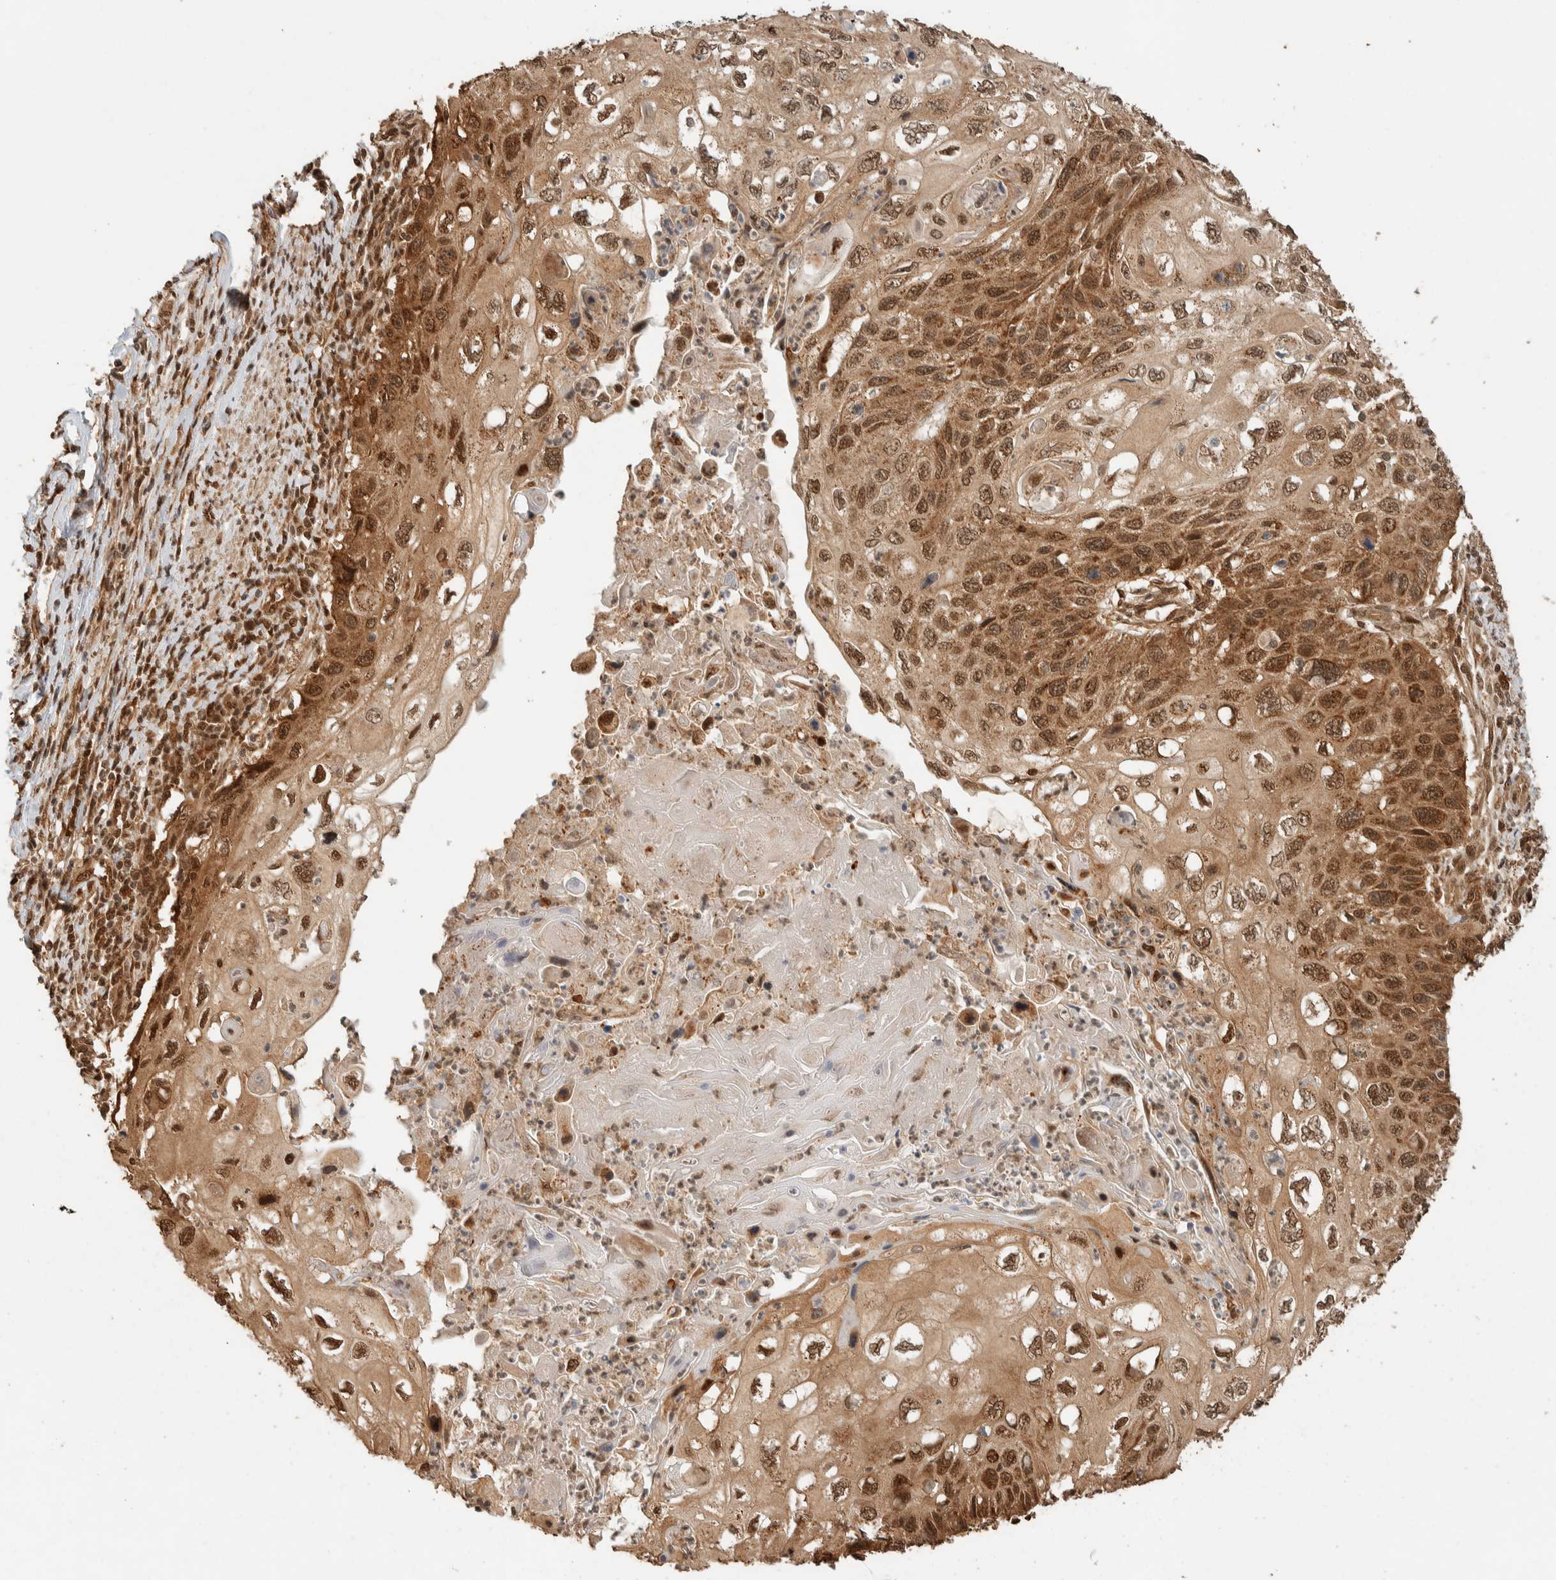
{"staining": {"intensity": "strong", "quantity": ">75%", "location": "cytoplasmic/membranous,nuclear"}, "tissue": "cervical cancer", "cell_type": "Tumor cells", "image_type": "cancer", "snomed": [{"axis": "morphology", "description": "Squamous cell carcinoma, NOS"}, {"axis": "topography", "description": "Cervix"}], "caption": "A high-resolution image shows immunohistochemistry staining of squamous cell carcinoma (cervical), which shows strong cytoplasmic/membranous and nuclear staining in approximately >75% of tumor cells.", "gene": "ZBTB2", "patient": {"sex": "female", "age": 70}}